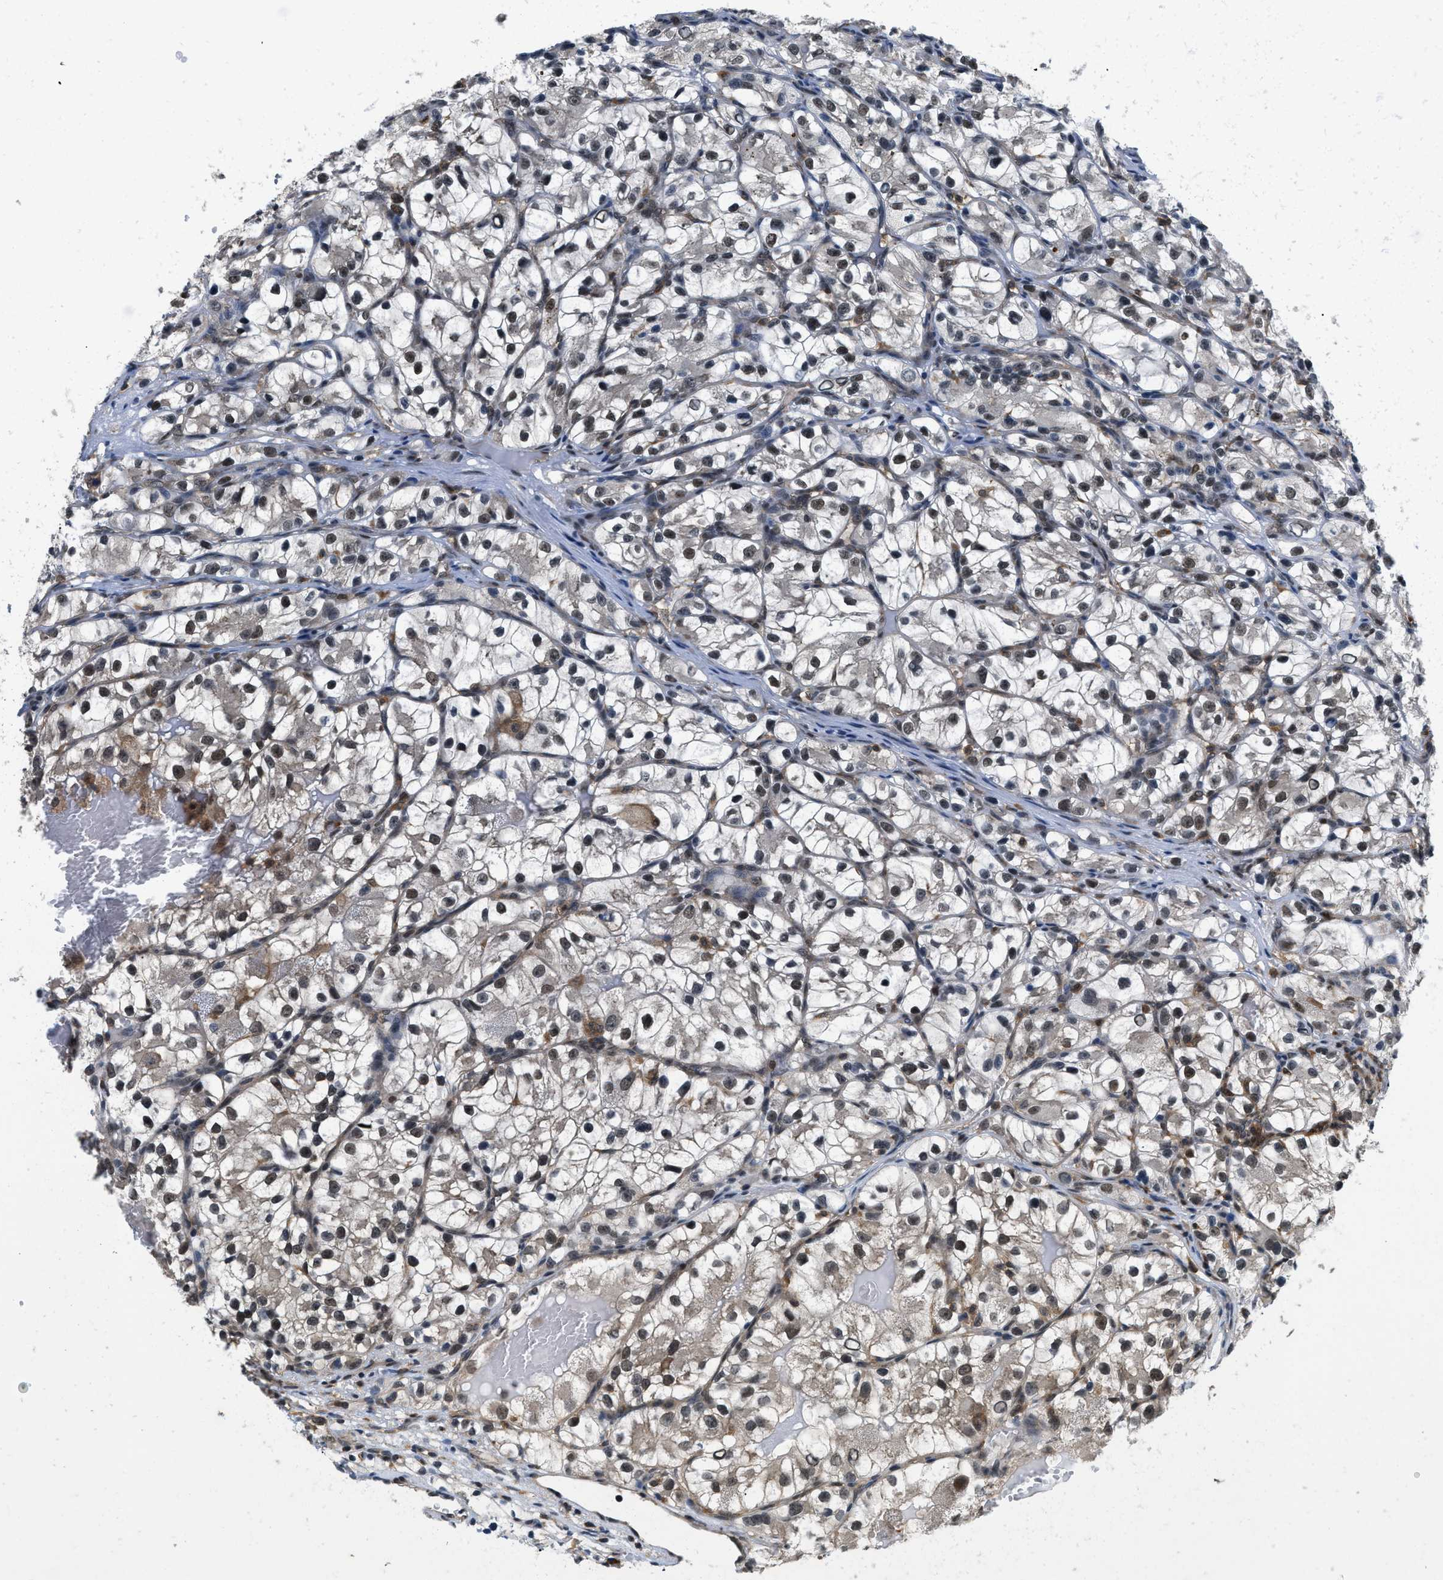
{"staining": {"intensity": "weak", "quantity": "<25%", "location": "cytoplasmic/membranous,nuclear"}, "tissue": "renal cancer", "cell_type": "Tumor cells", "image_type": "cancer", "snomed": [{"axis": "morphology", "description": "Adenocarcinoma, NOS"}, {"axis": "topography", "description": "Kidney"}], "caption": "The micrograph exhibits no significant expression in tumor cells of renal adenocarcinoma.", "gene": "ATF7IP", "patient": {"sex": "female", "age": 57}}